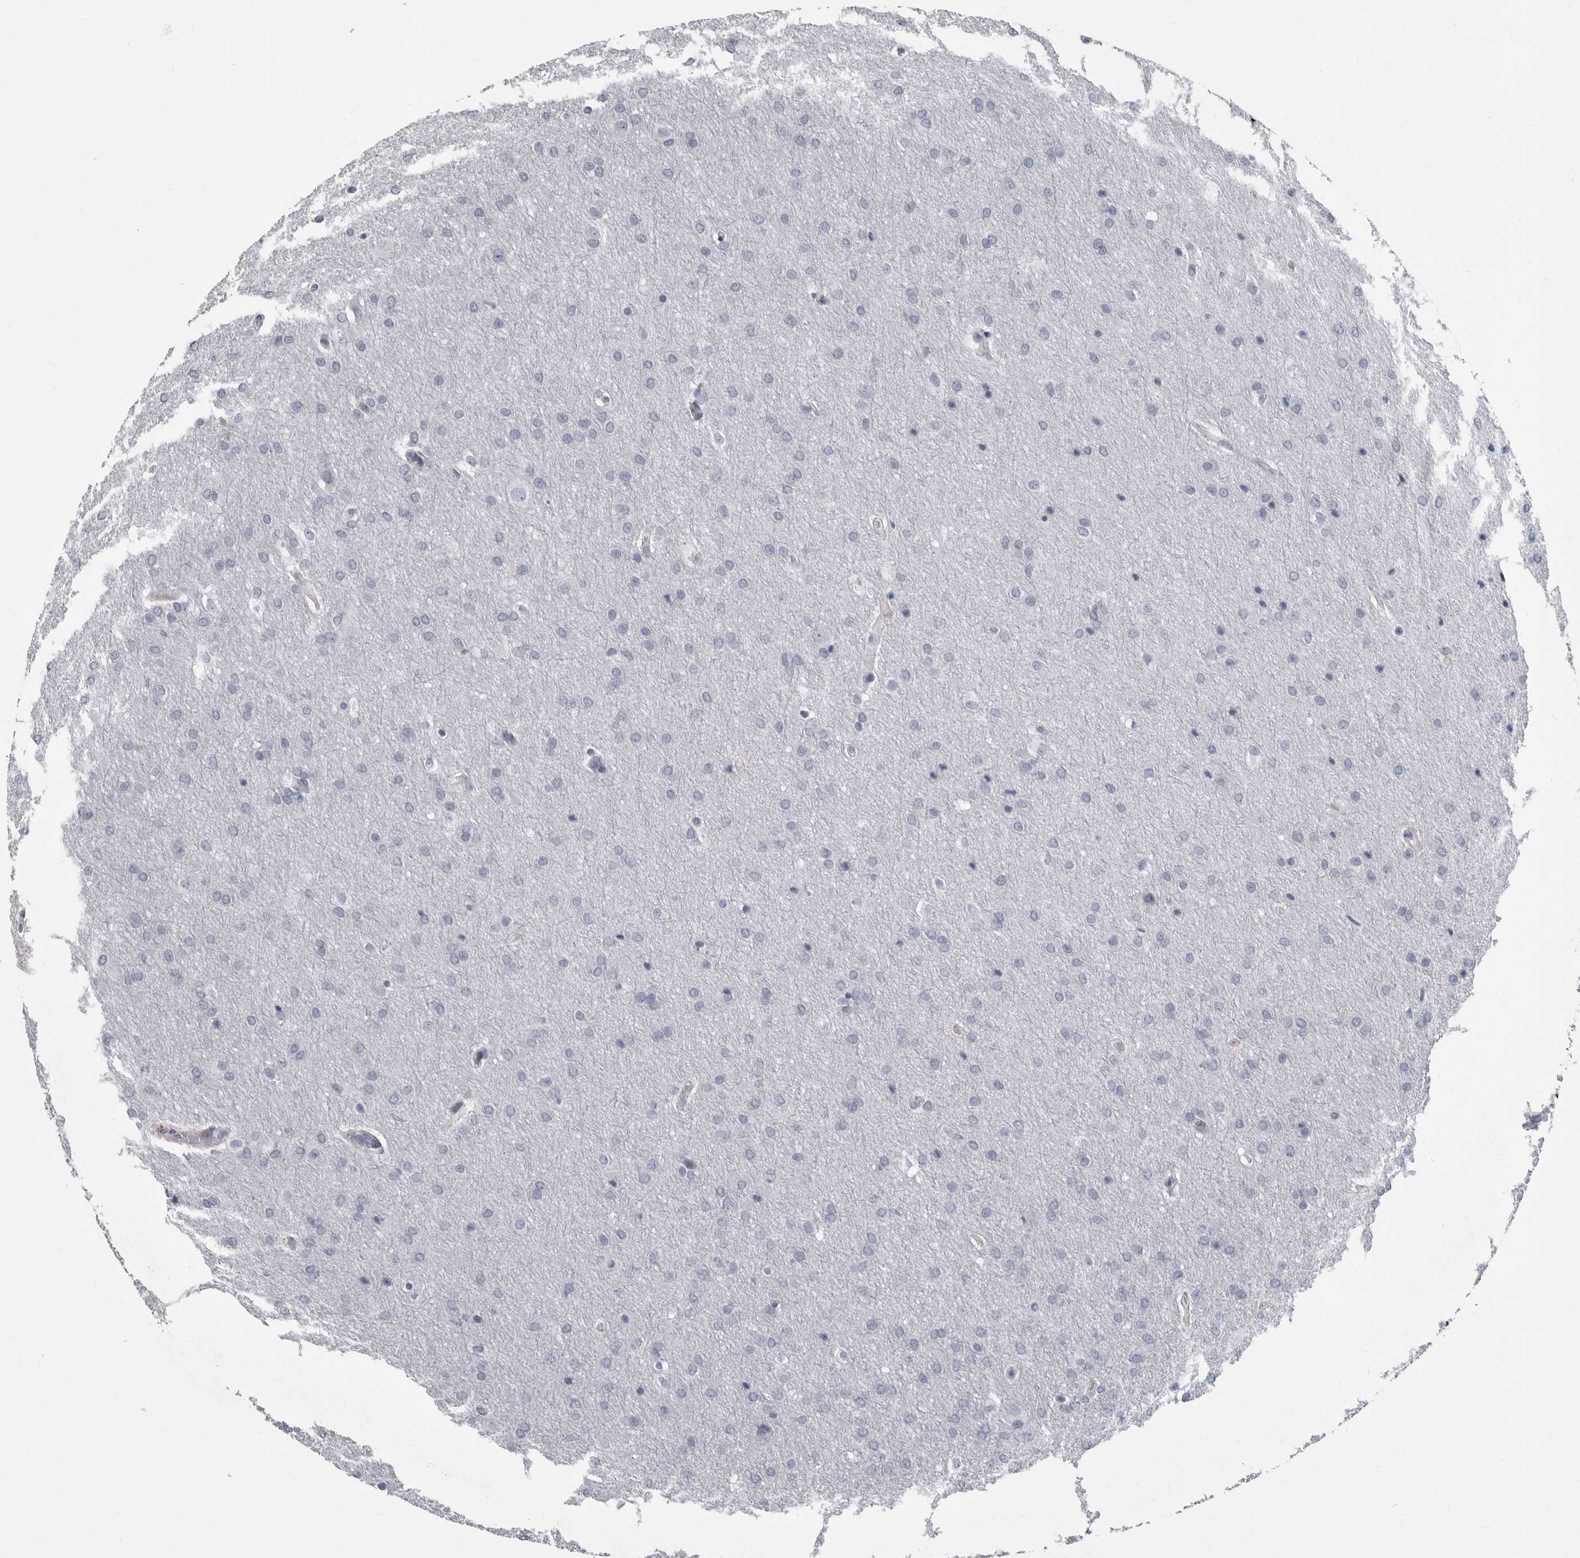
{"staining": {"intensity": "negative", "quantity": "none", "location": "none"}, "tissue": "glioma", "cell_type": "Tumor cells", "image_type": "cancer", "snomed": [{"axis": "morphology", "description": "Glioma, malignant, Low grade"}, {"axis": "topography", "description": "Brain"}], "caption": "A photomicrograph of malignant glioma (low-grade) stained for a protein displays no brown staining in tumor cells.", "gene": "SLC25A39", "patient": {"sex": "female", "age": 37}}